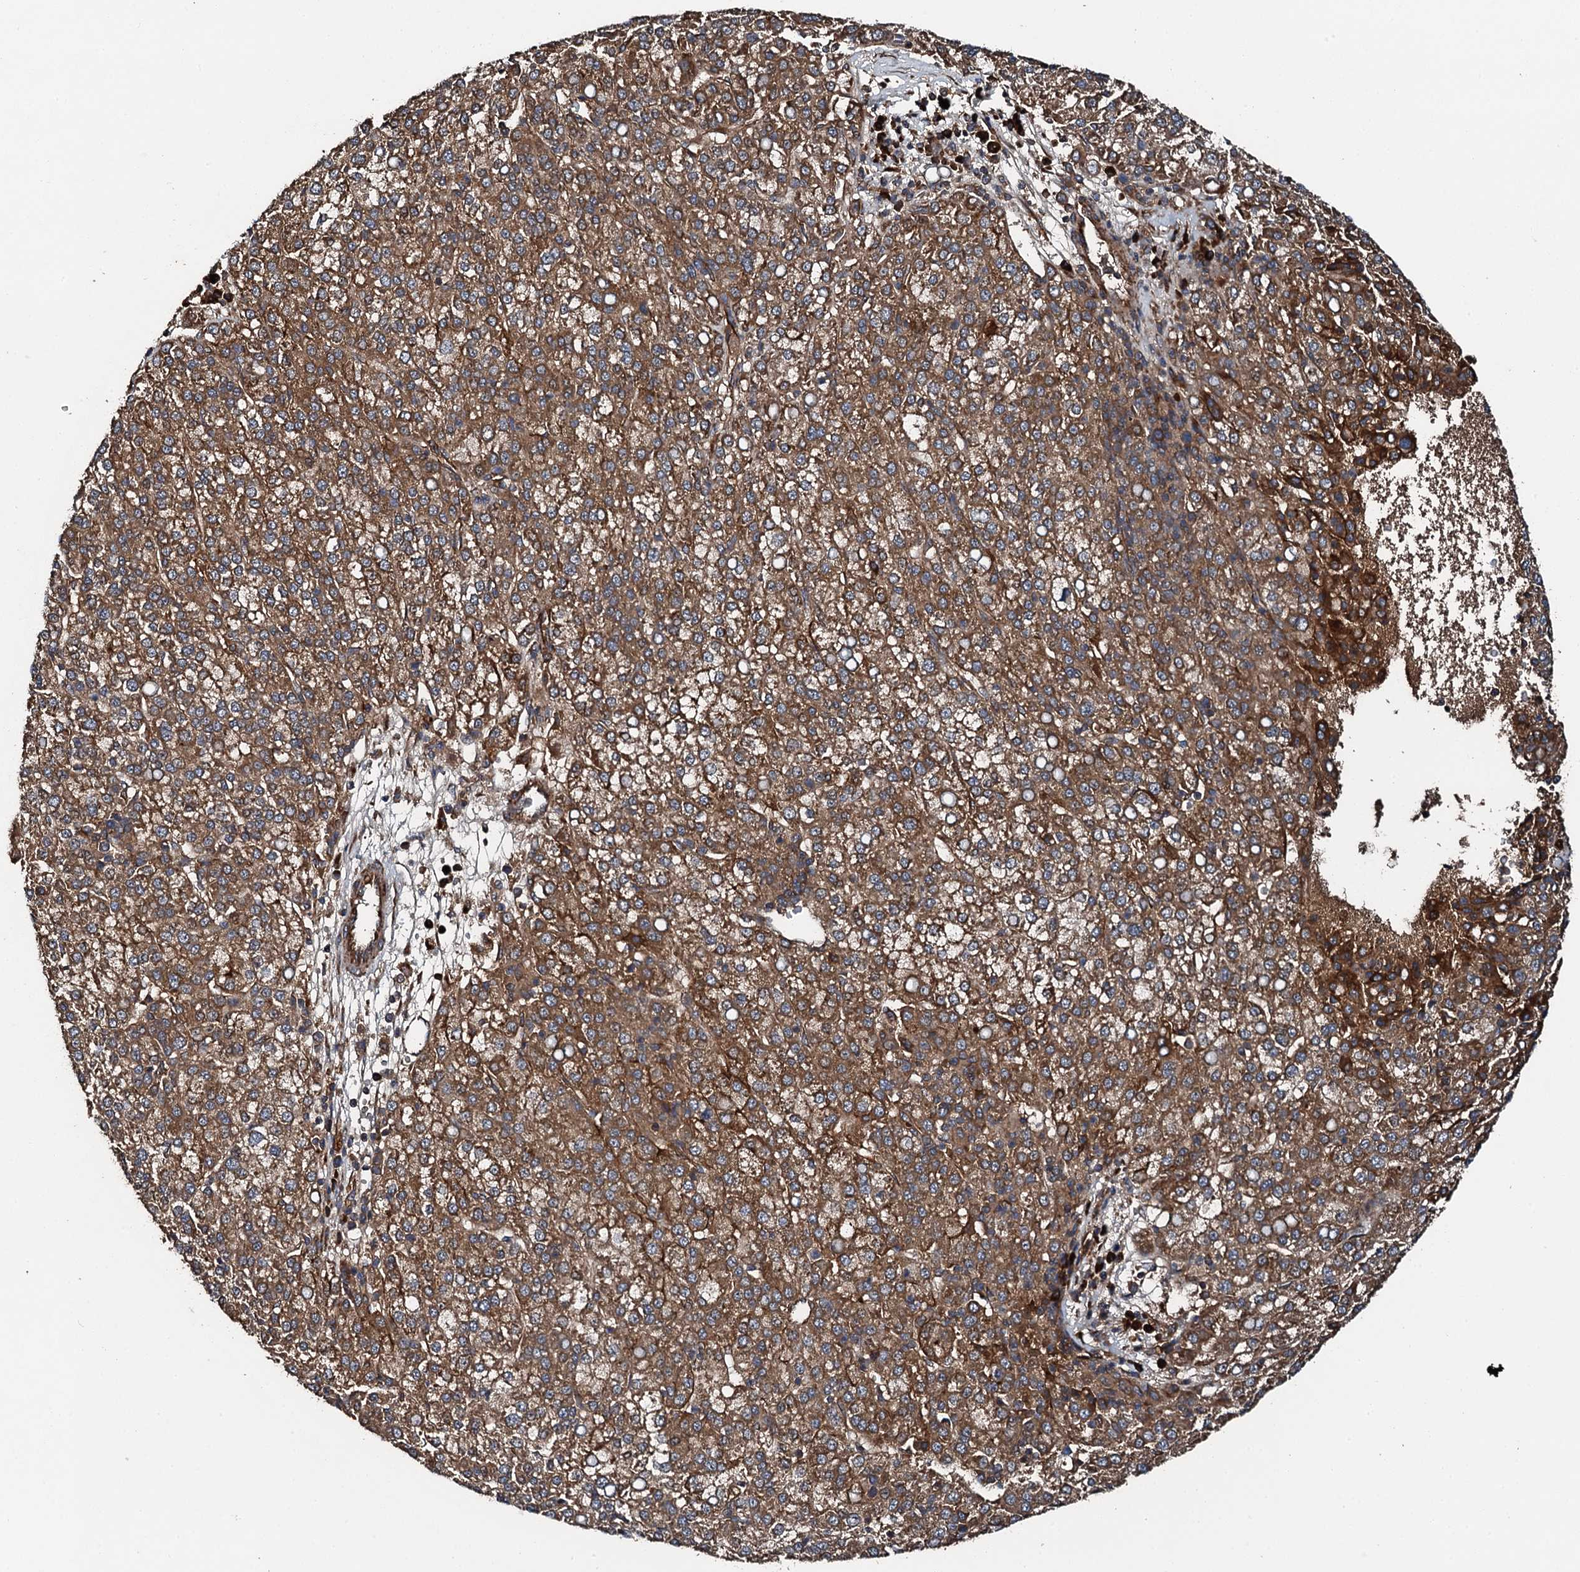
{"staining": {"intensity": "moderate", "quantity": ">75%", "location": "cytoplasmic/membranous"}, "tissue": "liver cancer", "cell_type": "Tumor cells", "image_type": "cancer", "snomed": [{"axis": "morphology", "description": "Carcinoma, Hepatocellular, NOS"}, {"axis": "topography", "description": "Liver"}], "caption": "Tumor cells exhibit medium levels of moderate cytoplasmic/membranous expression in approximately >75% of cells in human liver hepatocellular carcinoma.", "gene": "FLYWCH1", "patient": {"sex": "female", "age": 58}}